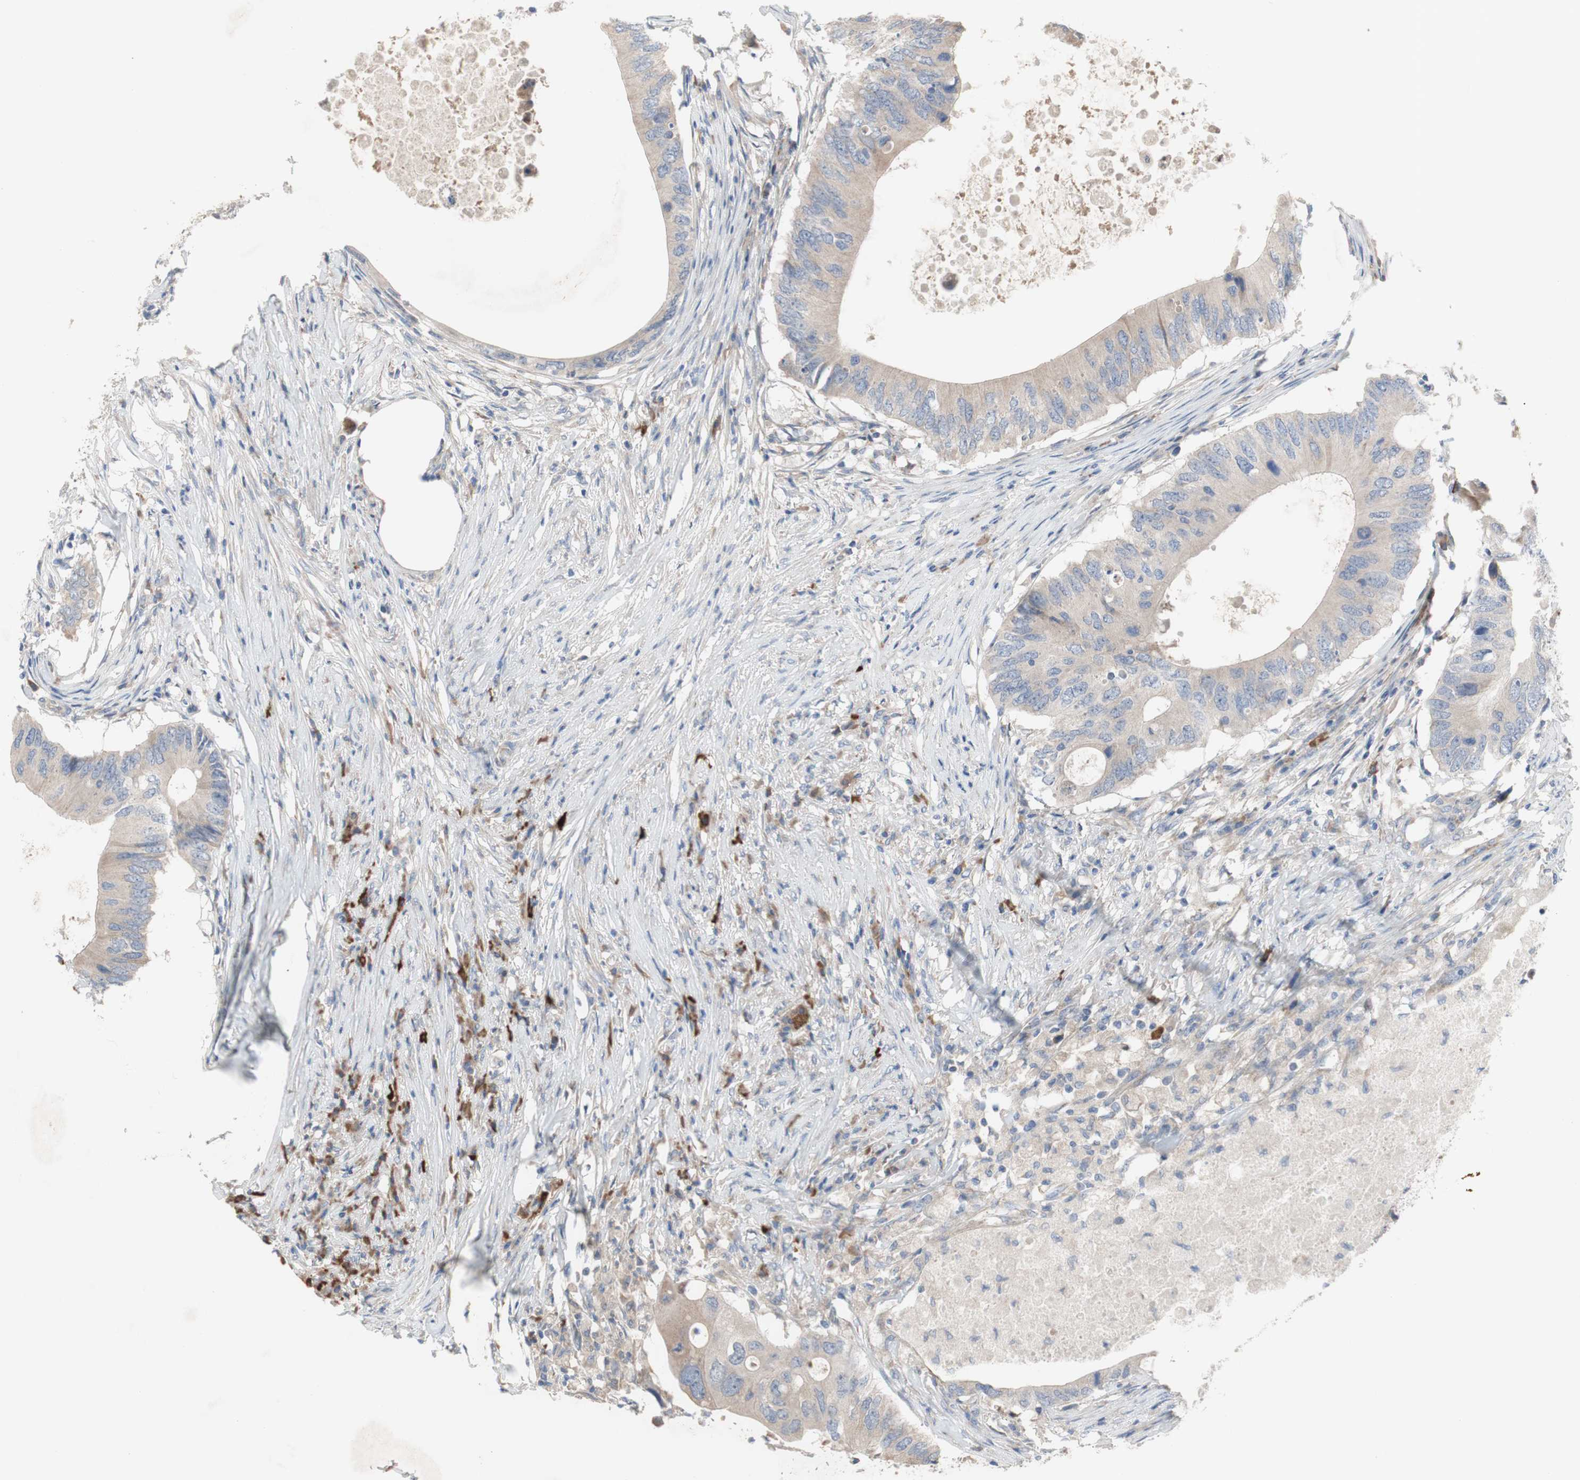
{"staining": {"intensity": "weak", "quantity": ">75%", "location": "cytoplasmic/membranous"}, "tissue": "colorectal cancer", "cell_type": "Tumor cells", "image_type": "cancer", "snomed": [{"axis": "morphology", "description": "Adenocarcinoma, NOS"}, {"axis": "topography", "description": "Colon"}], "caption": "Protein analysis of colorectal cancer tissue demonstrates weak cytoplasmic/membranous positivity in about >75% of tumor cells.", "gene": "TTC14", "patient": {"sex": "male", "age": 71}}